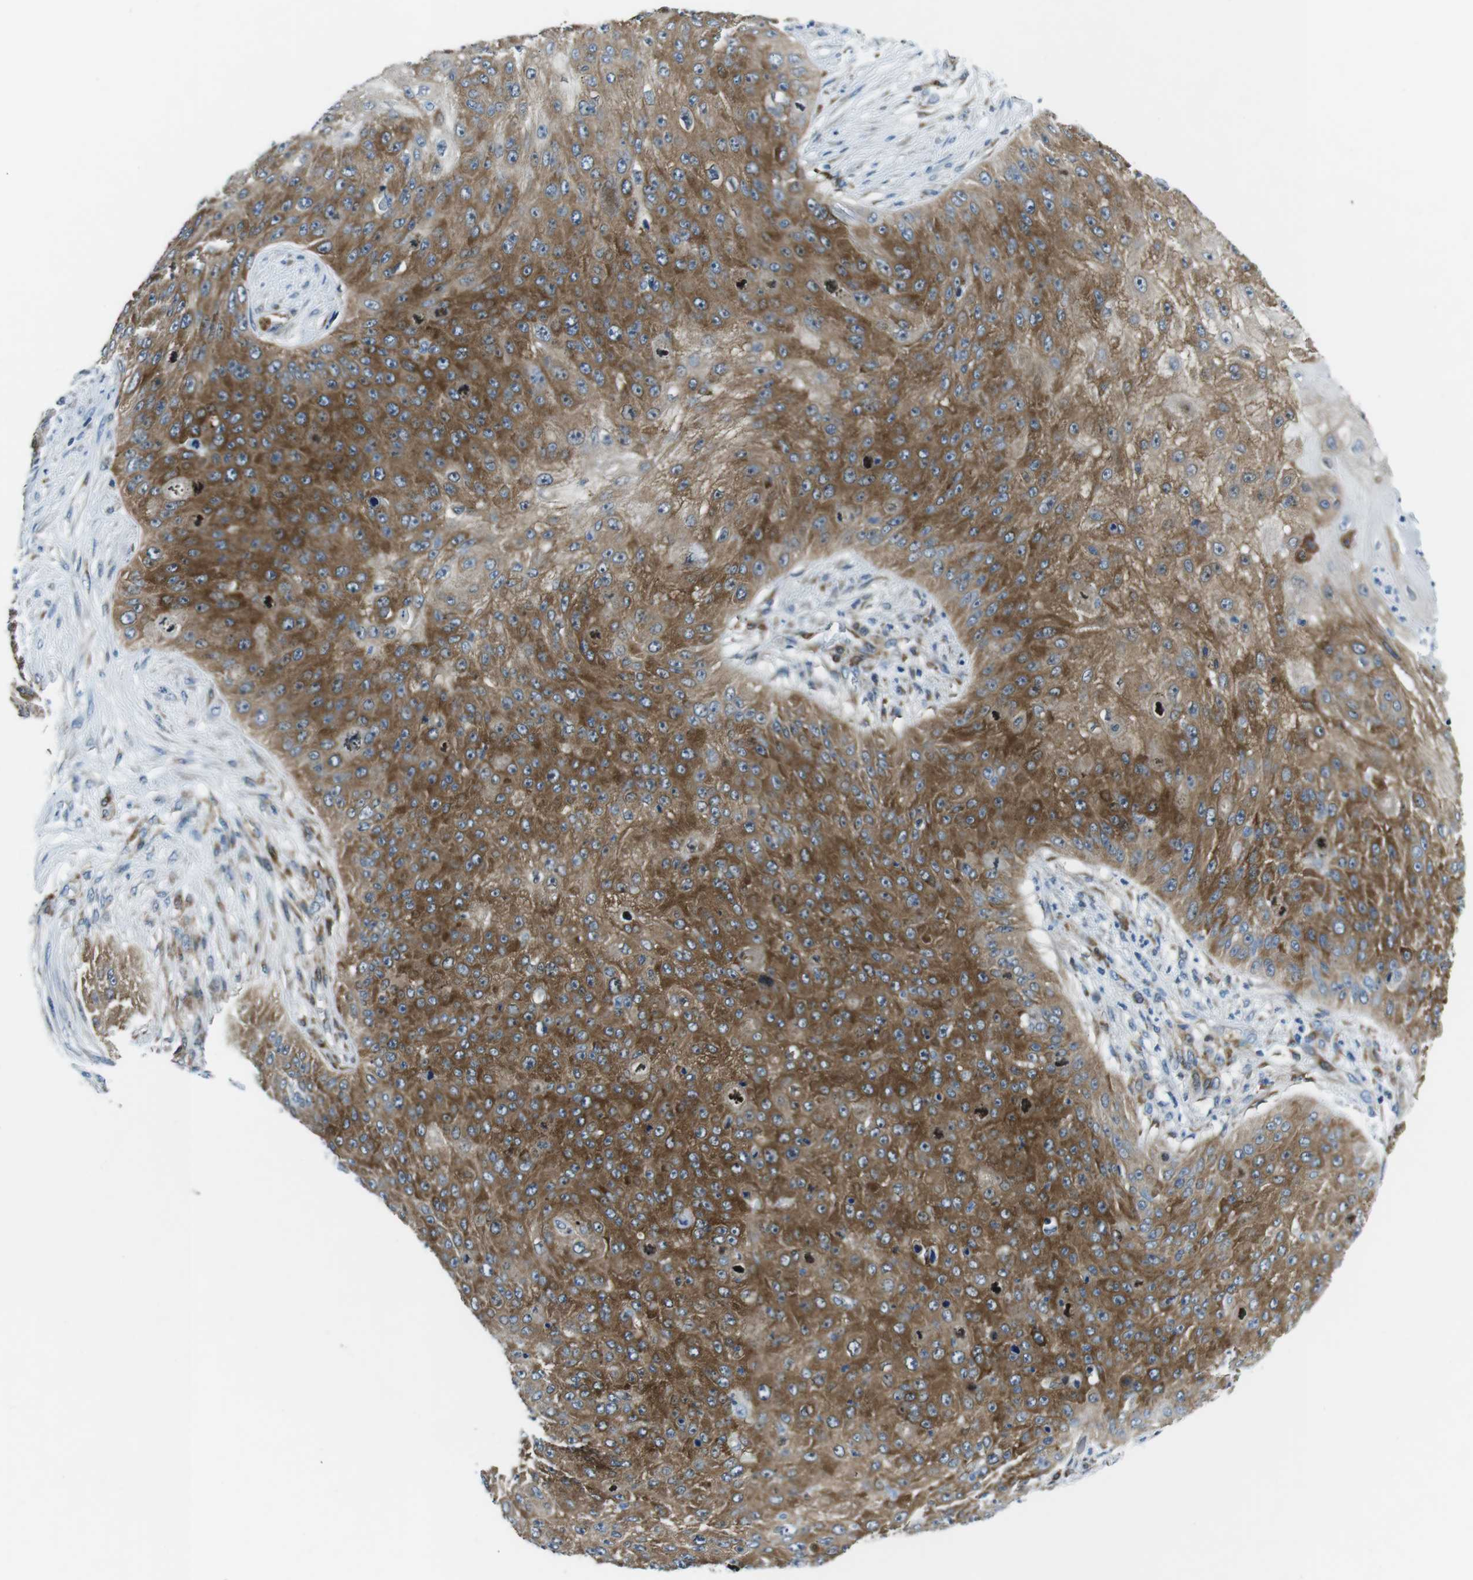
{"staining": {"intensity": "moderate", "quantity": ">75%", "location": "cytoplasmic/membranous"}, "tissue": "skin cancer", "cell_type": "Tumor cells", "image_type": "cancer", "snomed": [{"axis": "morphology", "description": "Squamous cell carcinoma, NOS"}, {"axis": "topography", "description": "Skin"}], "caption": "The image exhibits a brown stain indicating the presence of a protein in the cytoplasmic/membranous of tumor cells in skin squamous cell carcinoma.", "gene": "PHLDA1", "patient": {"sex": "female", "age": 80}}